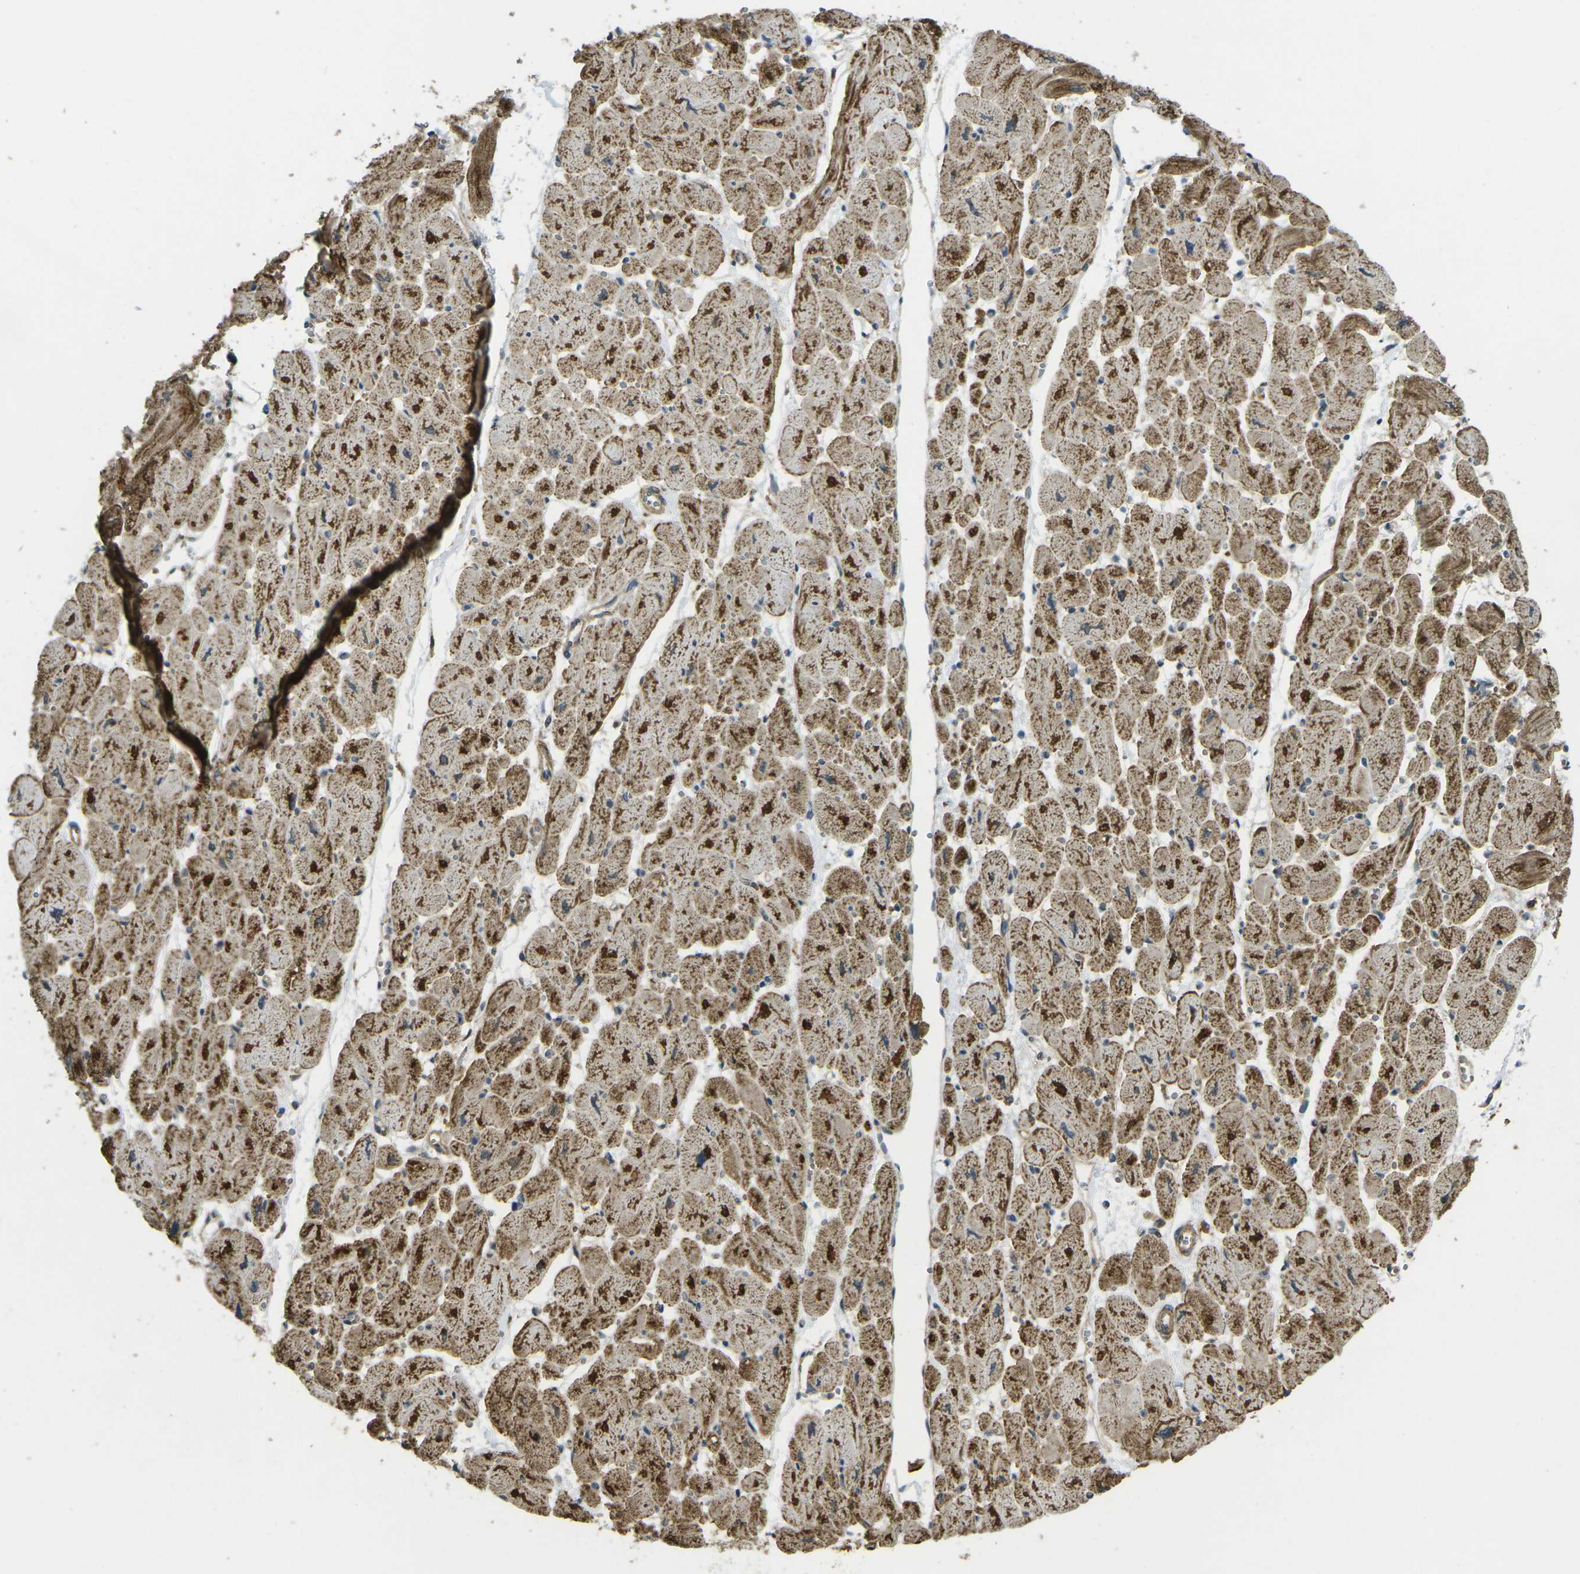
{"staining": {"intensity": "moderate", "quantity": ">75%", "location": "cytoplasmic/membranous"}, "tissue": "heart muscle", "cell_type": "Cardiomyocytes", "image_type": "normal", "snomed": [{"axis": "morphology", "description": "Normal tissue, NOS"}, {"axis": "topography", "description": "Heart"}], "caption": "IHC (DAB (3,3'-diaminobenzidine)) staining of unremarkable human heart muscle reveals moderate cytoplasmic/membranous protein staining in about >75% of cardiomyocytes.", "gene": "CHMP3", "patient": {"sex": "female", "age": 54}}